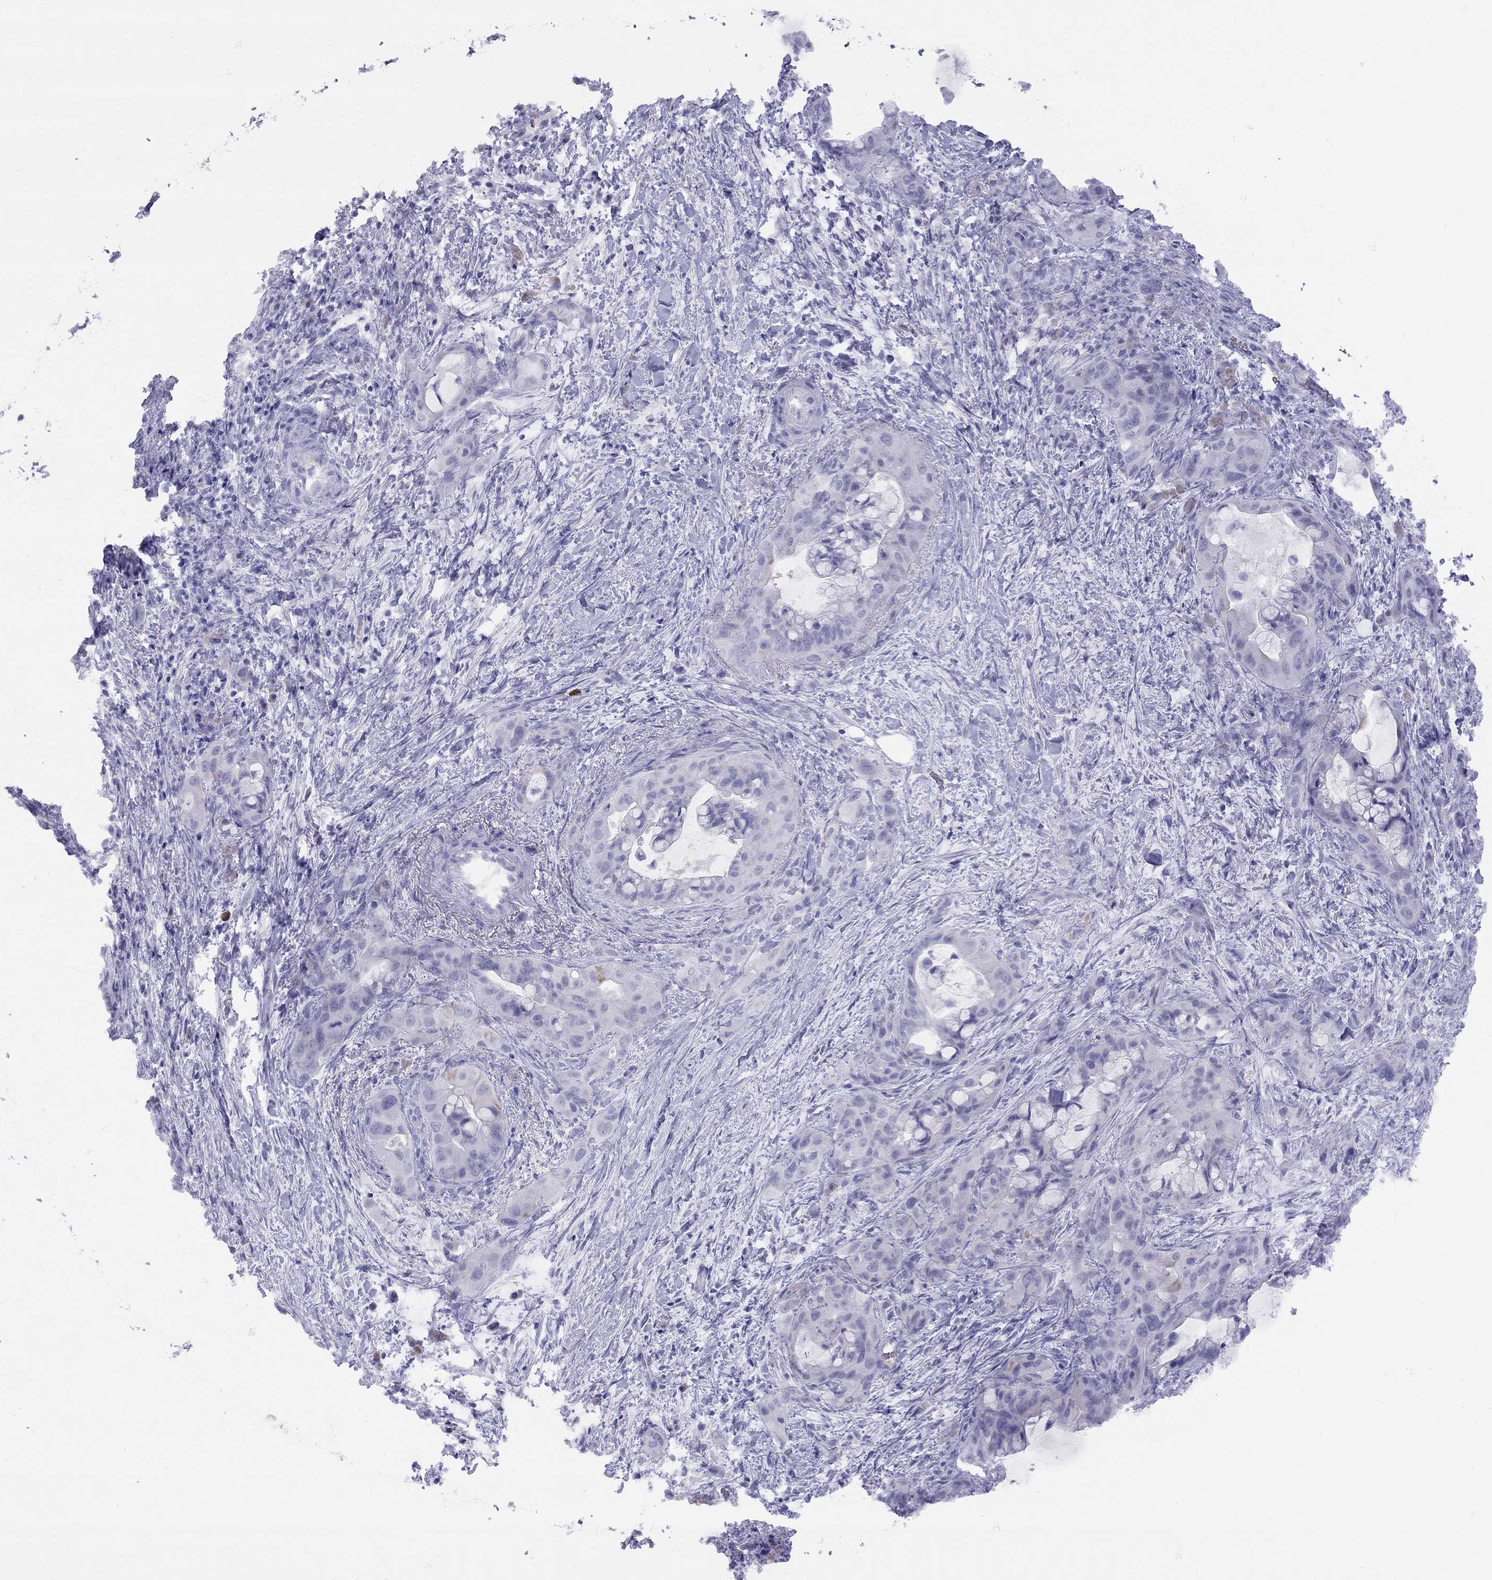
{"staining": {"intensity": "negative", "quantity": "none", "location": "none"}, "tissue": "pancreatic cancer", "cell_type": "Tumor cells", "image_type": "cancer", "snomed": [{"axis": "morphology", "description": "Adenocarcinoma, NOS"}, {"axis": "topography", "description": "Pancreas"}], "caption": "This is a micrograph of immunohistochemistry staining of pancreatic cancer, which shows no expression in tumor cells. (Stains: DAB IHC with hematoxylin counter stain, Microscopy: brightfield microscopy at high magnification).", "gene": "GRIA2", "patient": {"sex": "male", "age": 71}}